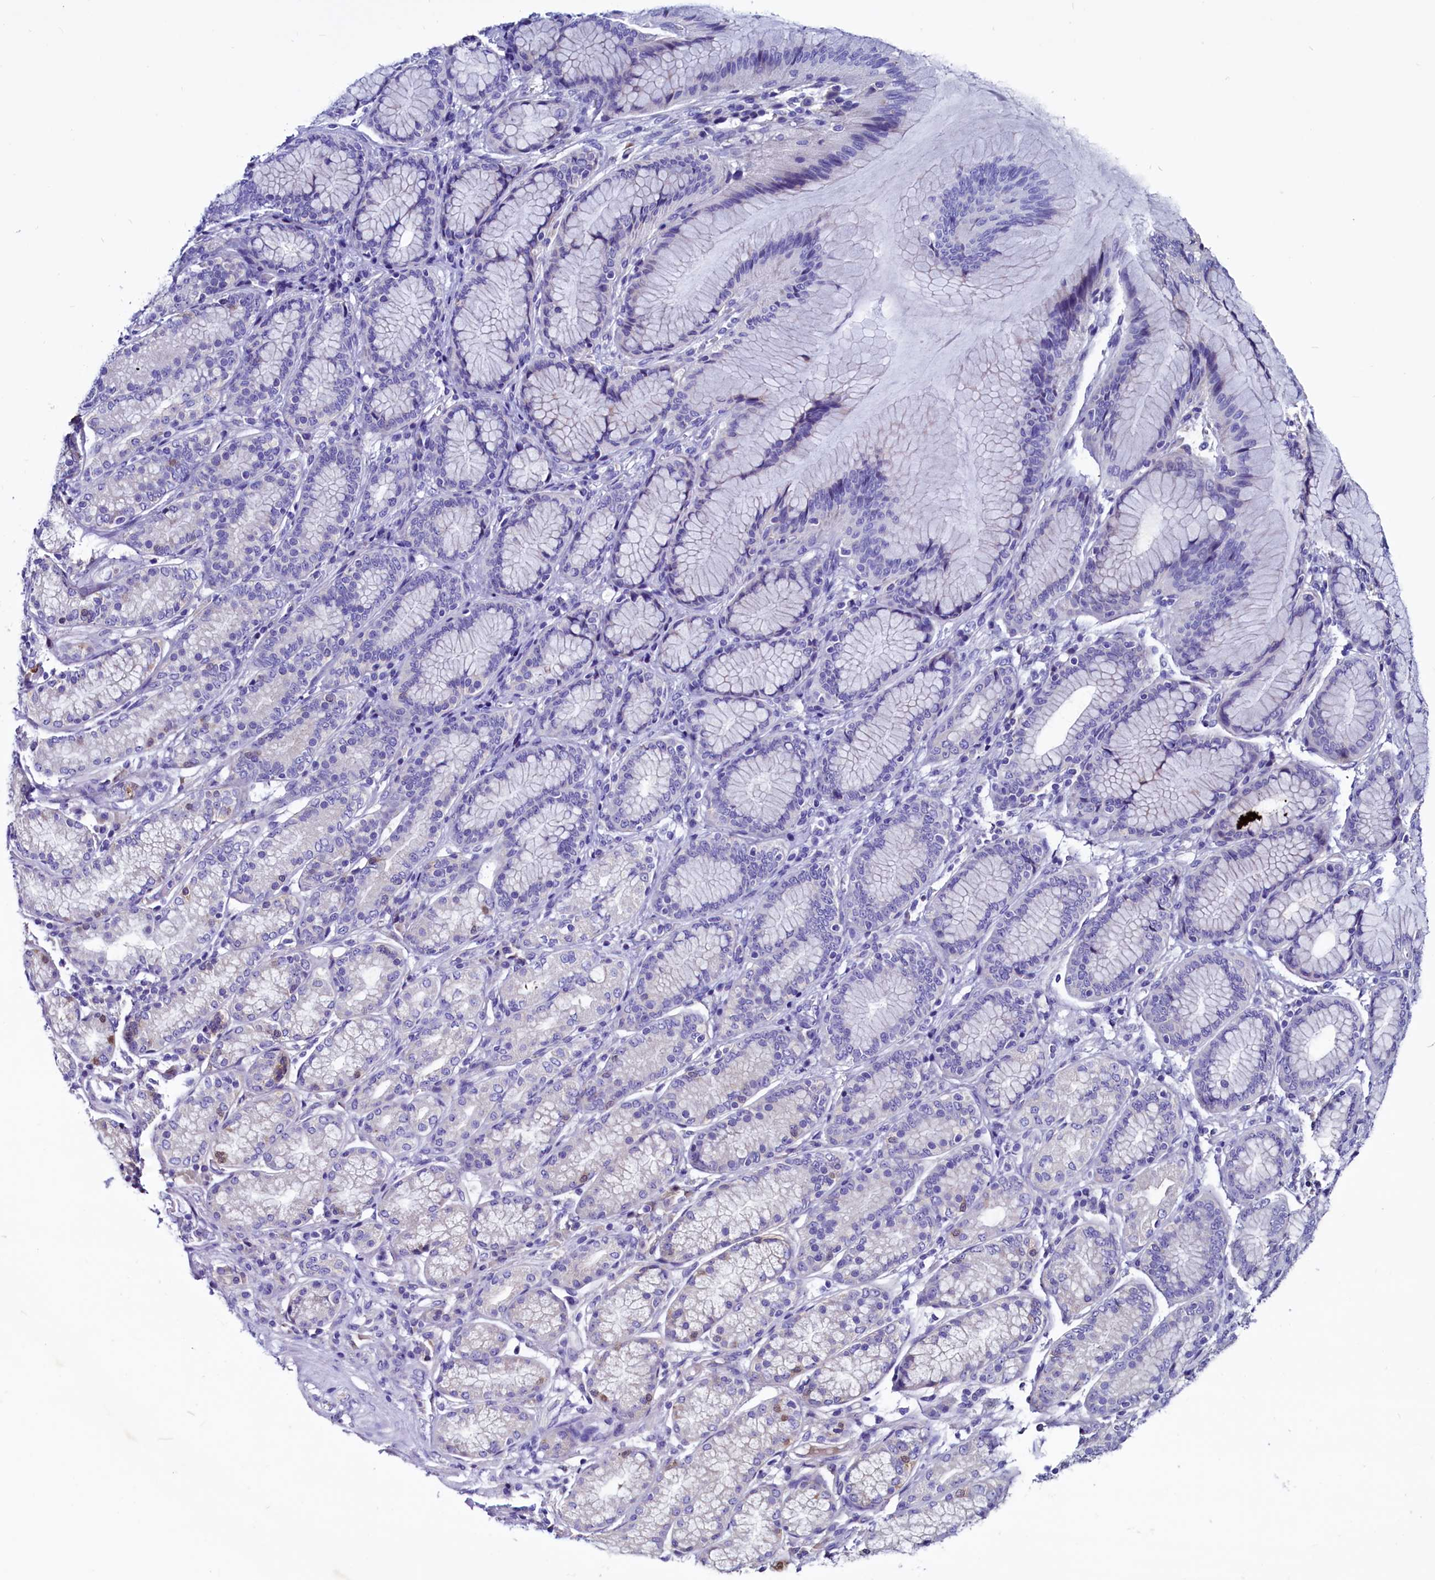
{"staining": {"intensity": "negative", "quantity": "none", "location": "none"}, "tissue": "stomach cancer", "cell_type": "Tumor cells", "image_type": "cancer", "snomed": [{"axis": "morphology", "description": "Adenocarcinoma, NOS"}, {"axis": "topography", "description": "Stomach"}], "caption": "IHC of human stomach adenocarcinoma reveals no staining in tumor cells. (IHC, brightfield microscopy, high magnification).", "gene": "CCBE1", "patient": {"sex": "female", "age": 79}}